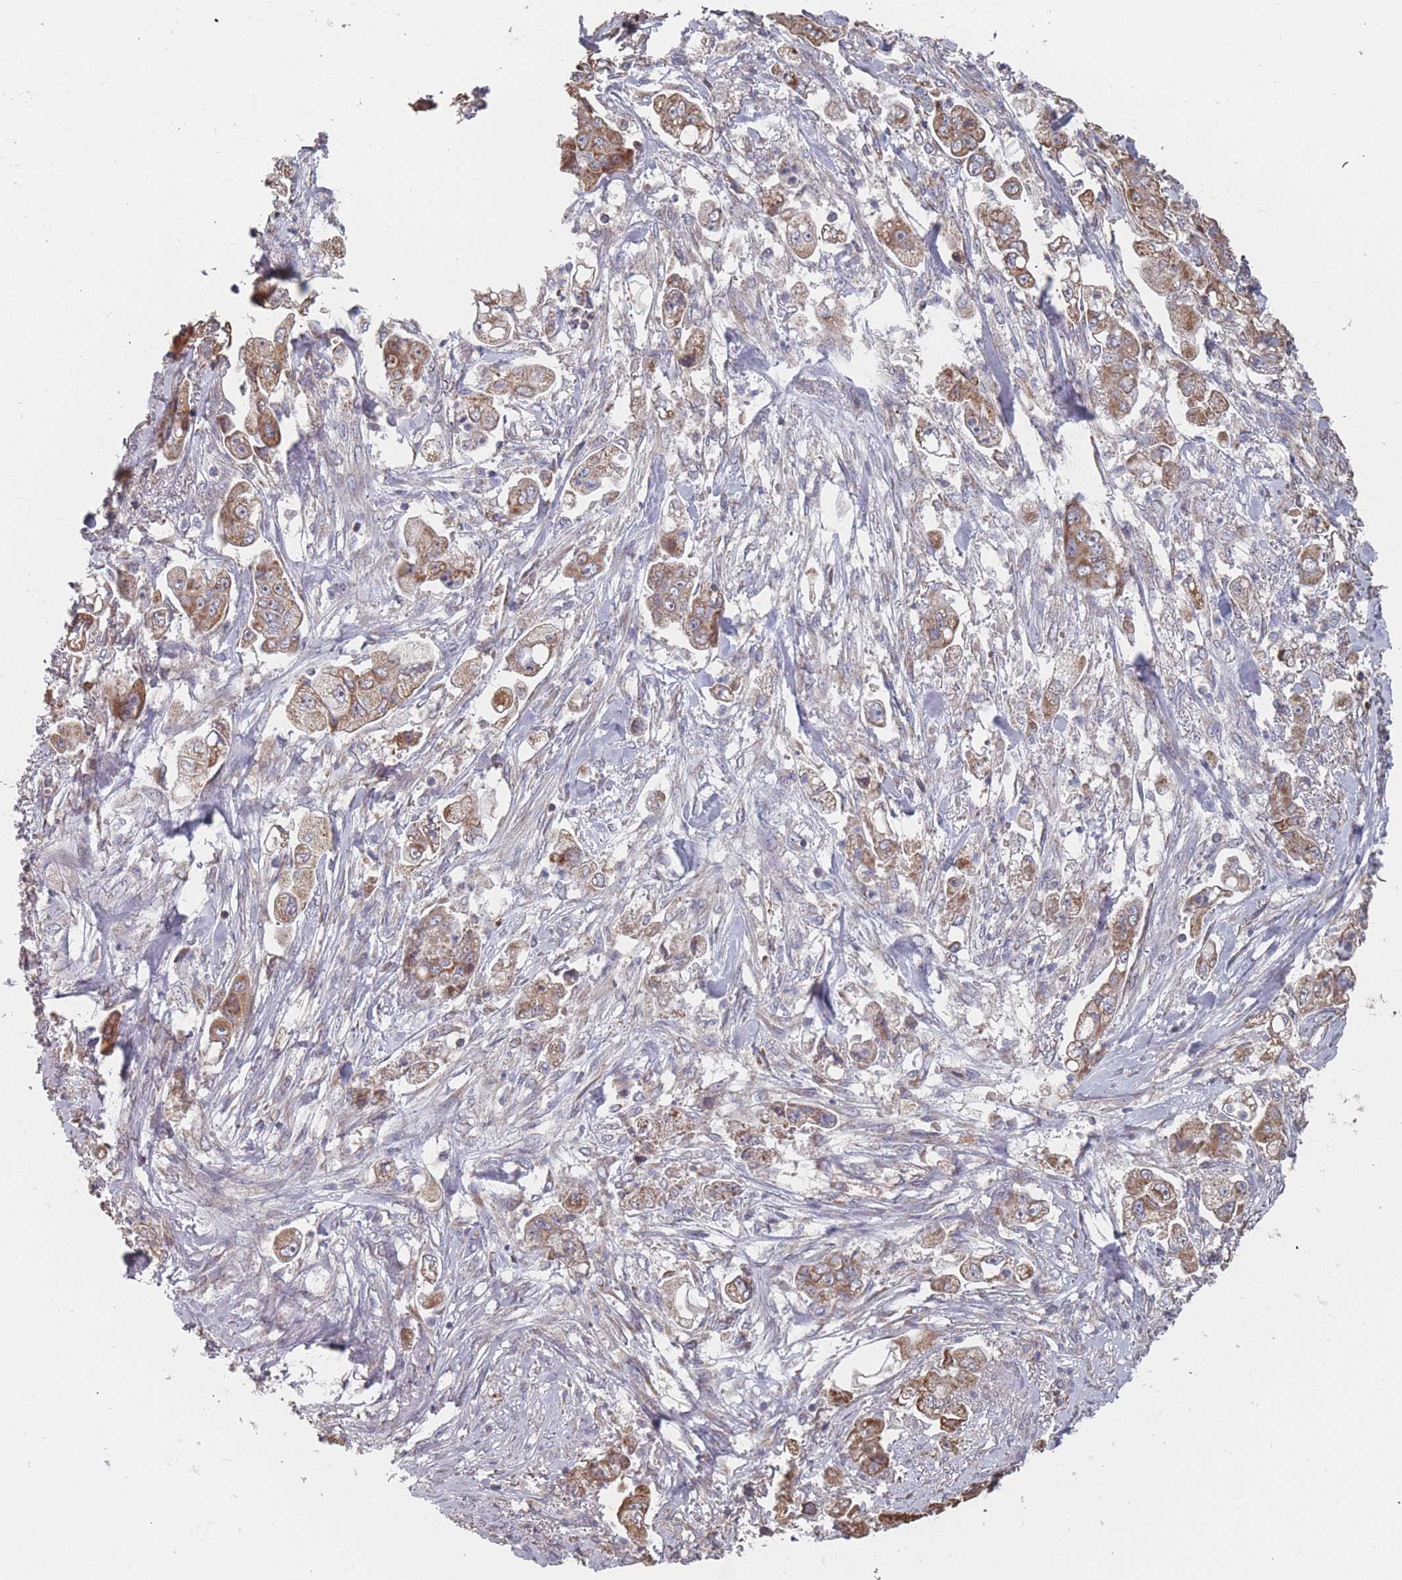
{"staining": {"intensity": "moderate", "quantity": ">75%", "location": "cytoplasmic/membranous"}, "tissue": "stomach cancer", "cell_type": "Tumor cells", "image_type": "cancer", "snomed": [{"axis": "morphology", "description": "Adenocarcinoma, NOS"}, {"axis": "topography", "description": "Stomach"}], "caption": "IHC micrograph of neoplastic tissue: stomach cancer (adenocarcinoma) stained using immunohistochemistry shows medium levels of moderate protein expression localized specifically in the cytoplasmic/membranous of tumor cells, appearing as a cytoplasmic/membranous brown color.", "gene": "PSMB3", "patient": {"sex": "male", "age": 62}}